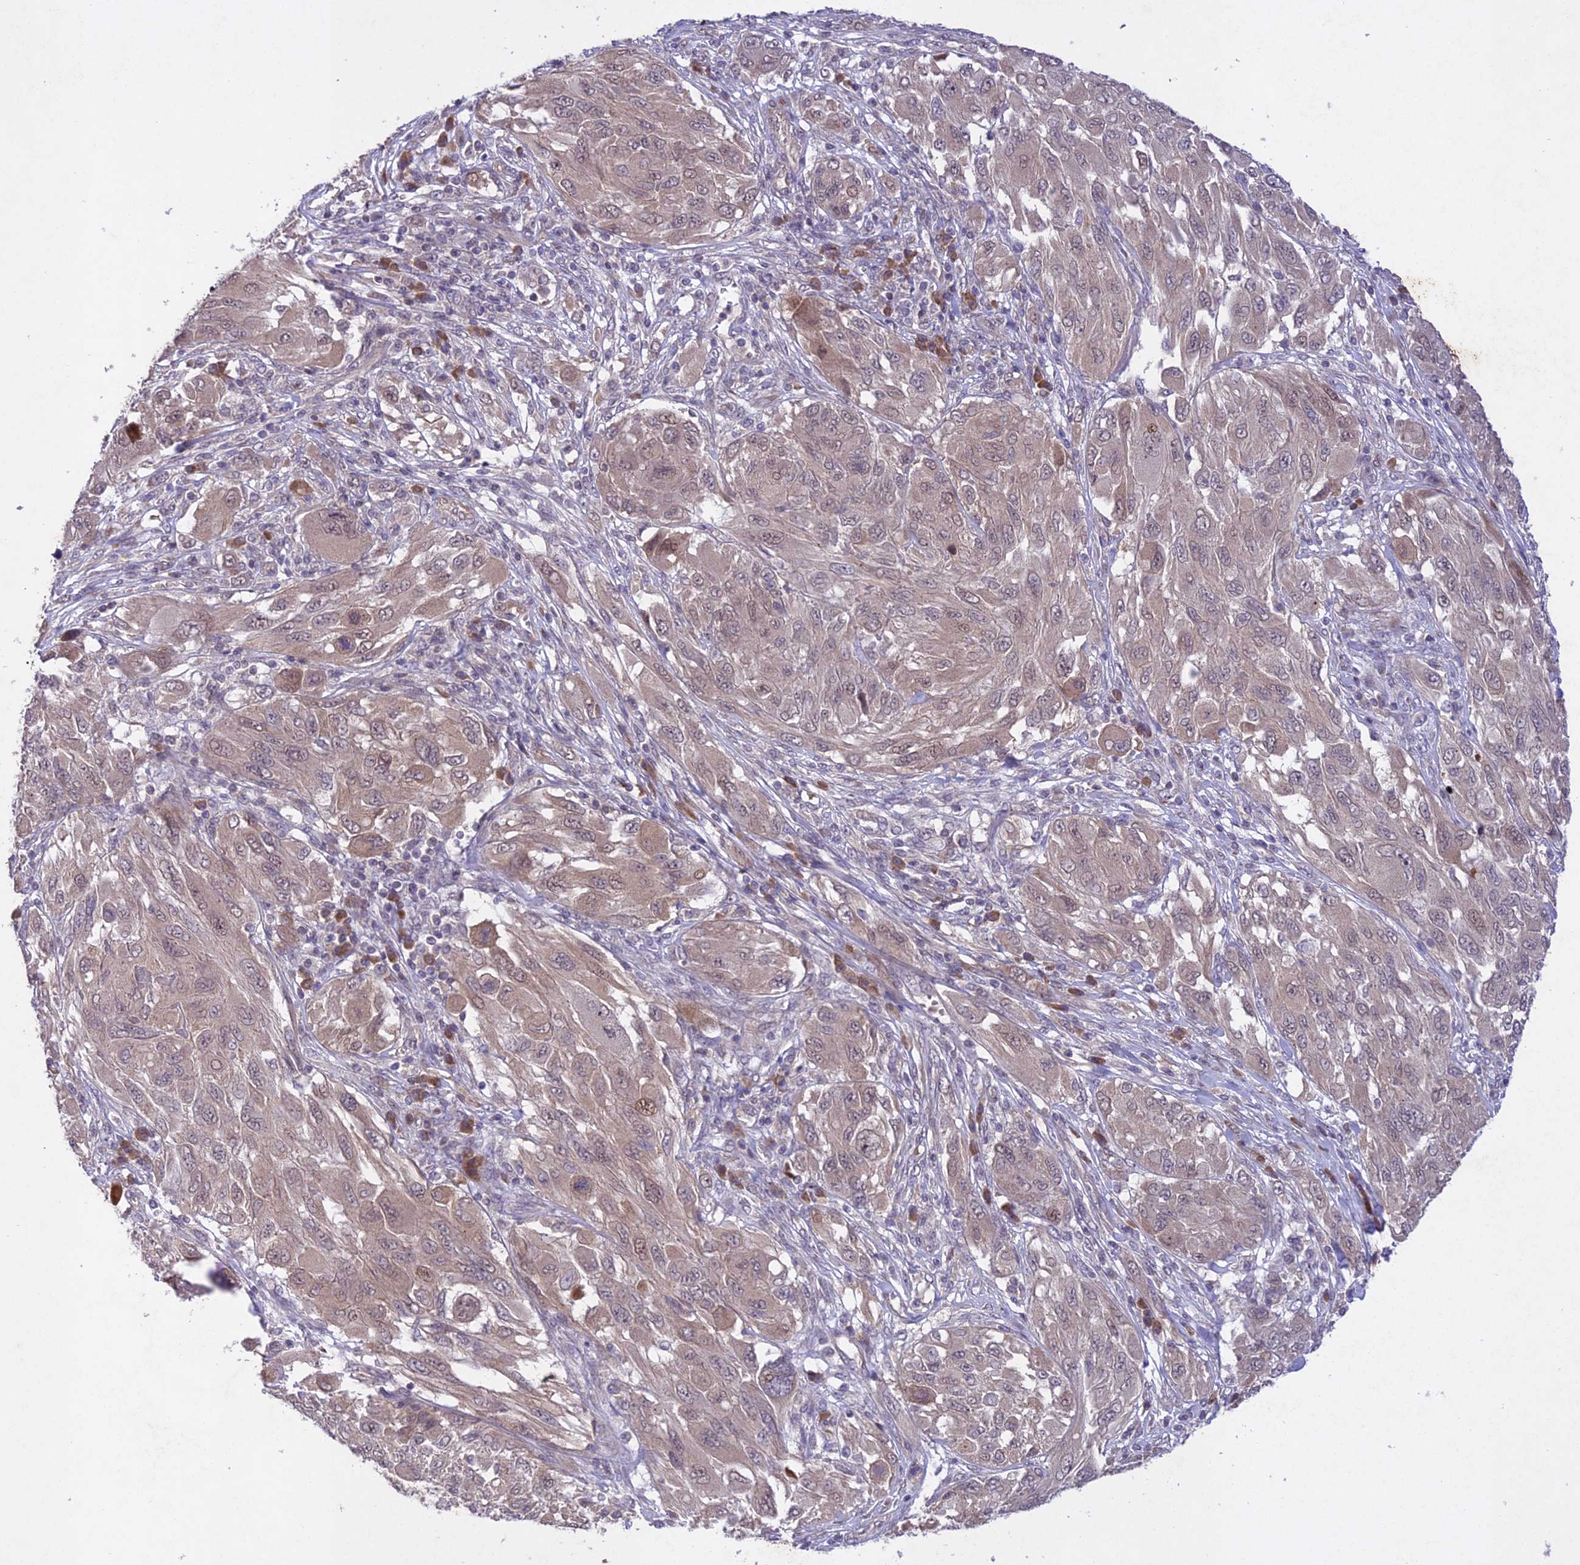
{"staining": {"intensity": "weak", "quantity": "25%-75%", "location": "cytoplasmic/membranous,nuclear"}, "tissue": "melanoma", "cell_type": "Tumor cells", "image_type": "cancer", "snomed": [{"axis": "morphology", "description": "Malignant melanoma, NOS"}, {"axis": "topography", "description": "Skin"}], "caption": "Protein staining by immunohistochemistry (IHC) displays weak cytoplasmic/membranous and nuclear expression in about 25%-75% of tumor cells in malignant melanoma.", "gene": "ANKRD52", "patient": {"sex": "female", "age": 91}}